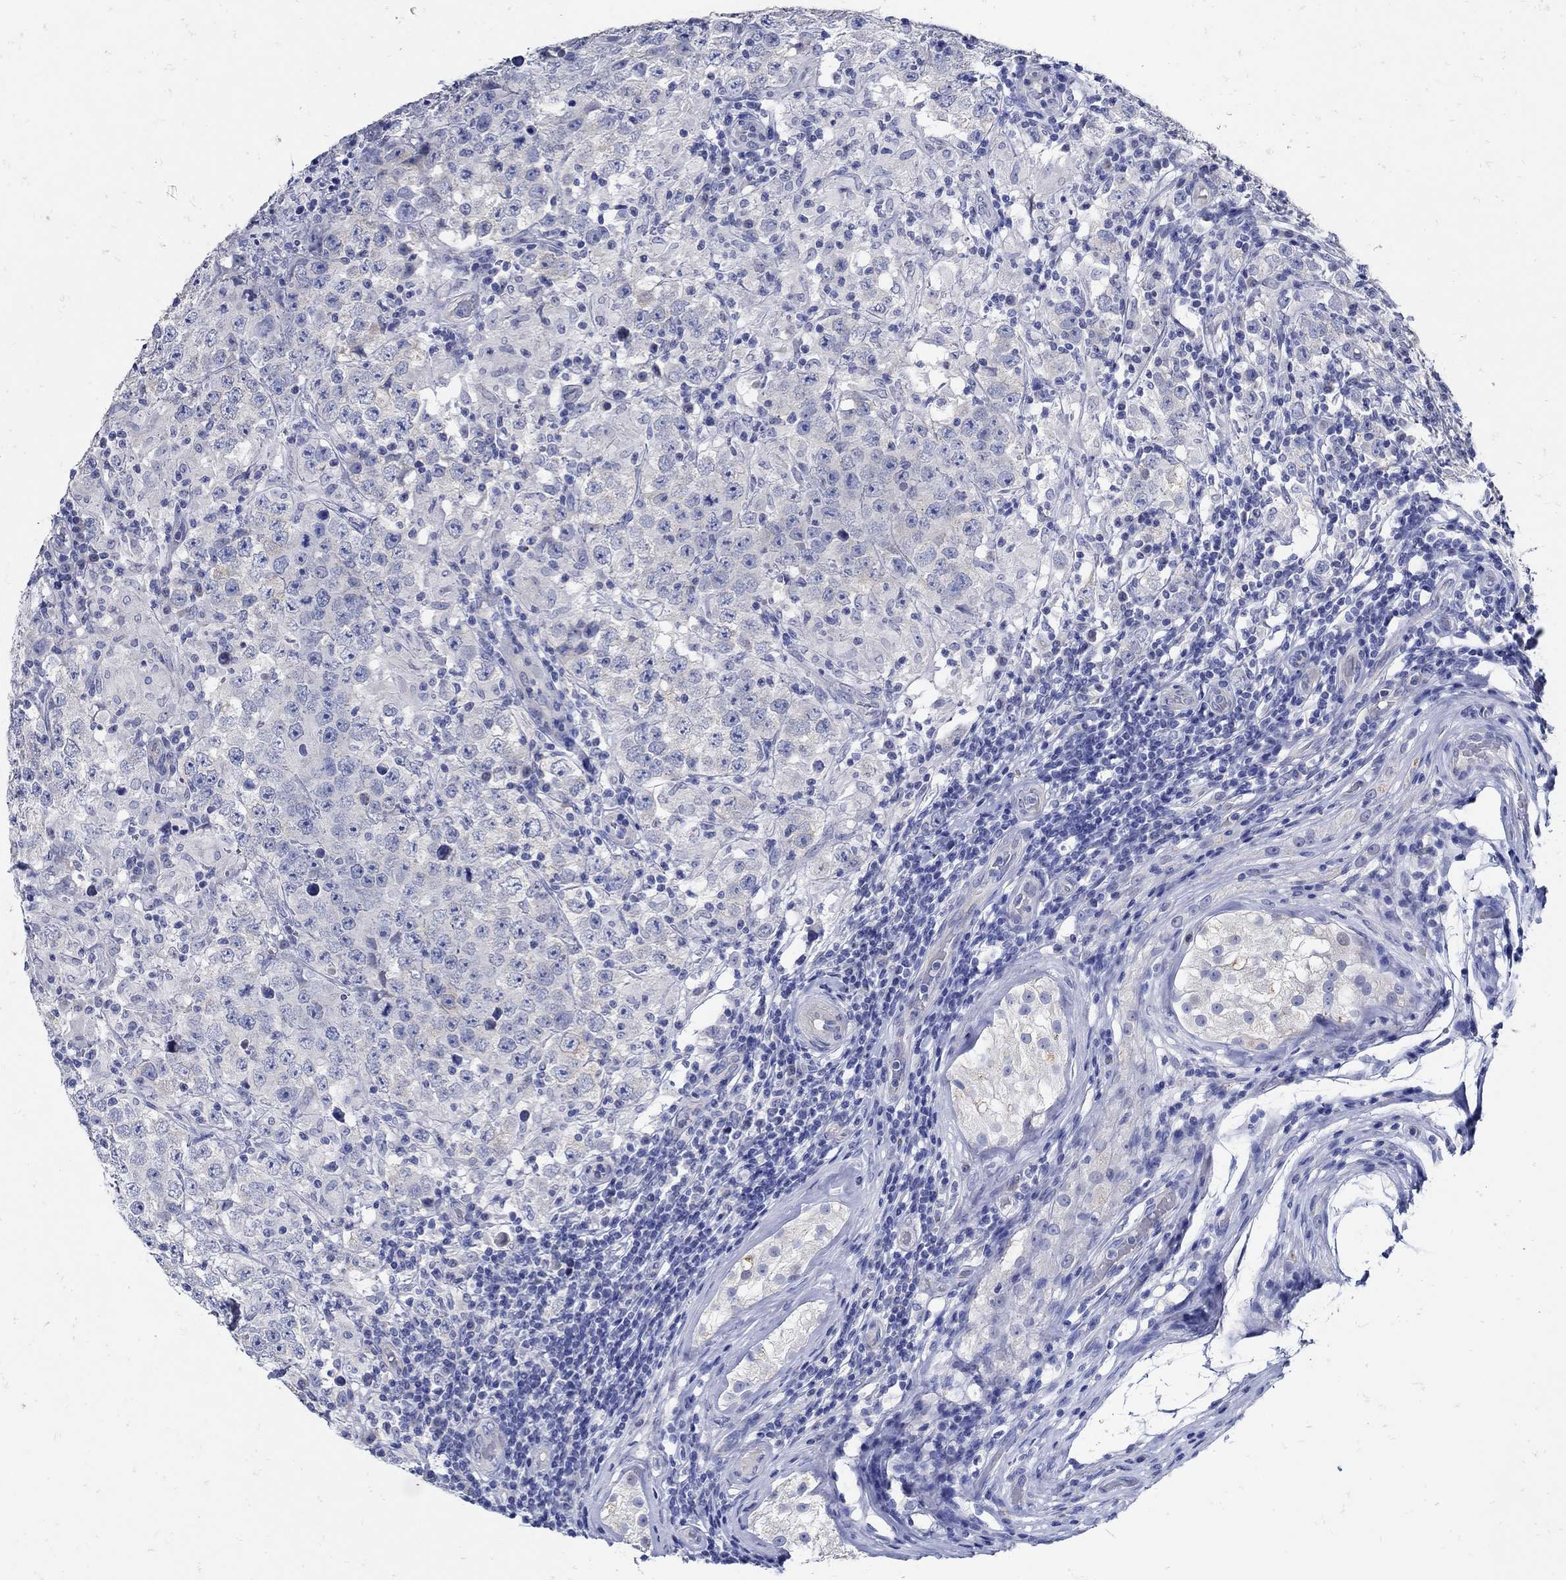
{"staining": {"intensity": "negative", "quantity": "none", "location": "none"}, "tissue": "testis cancer", "cell_type": "Tumor cells", "image_type": "cancer", "snomed": [{"axis": "morphology", "description": "Seminoma, NOS"}, {"axis": "morphology", "description": "Carcinoma, Embryonal, NOS"}, {"axis": "topography", "description": "Testis"}], "caption": "Immunohistochemistry histopathology image of neoplastic tissue: testis seminoma stained with DAB (3,3'-diaminobenzidine) demonstrates no significant protein staining in tumor cells.", "gene": "NOS1", "patient": {"sex": "male", "age": 41}}